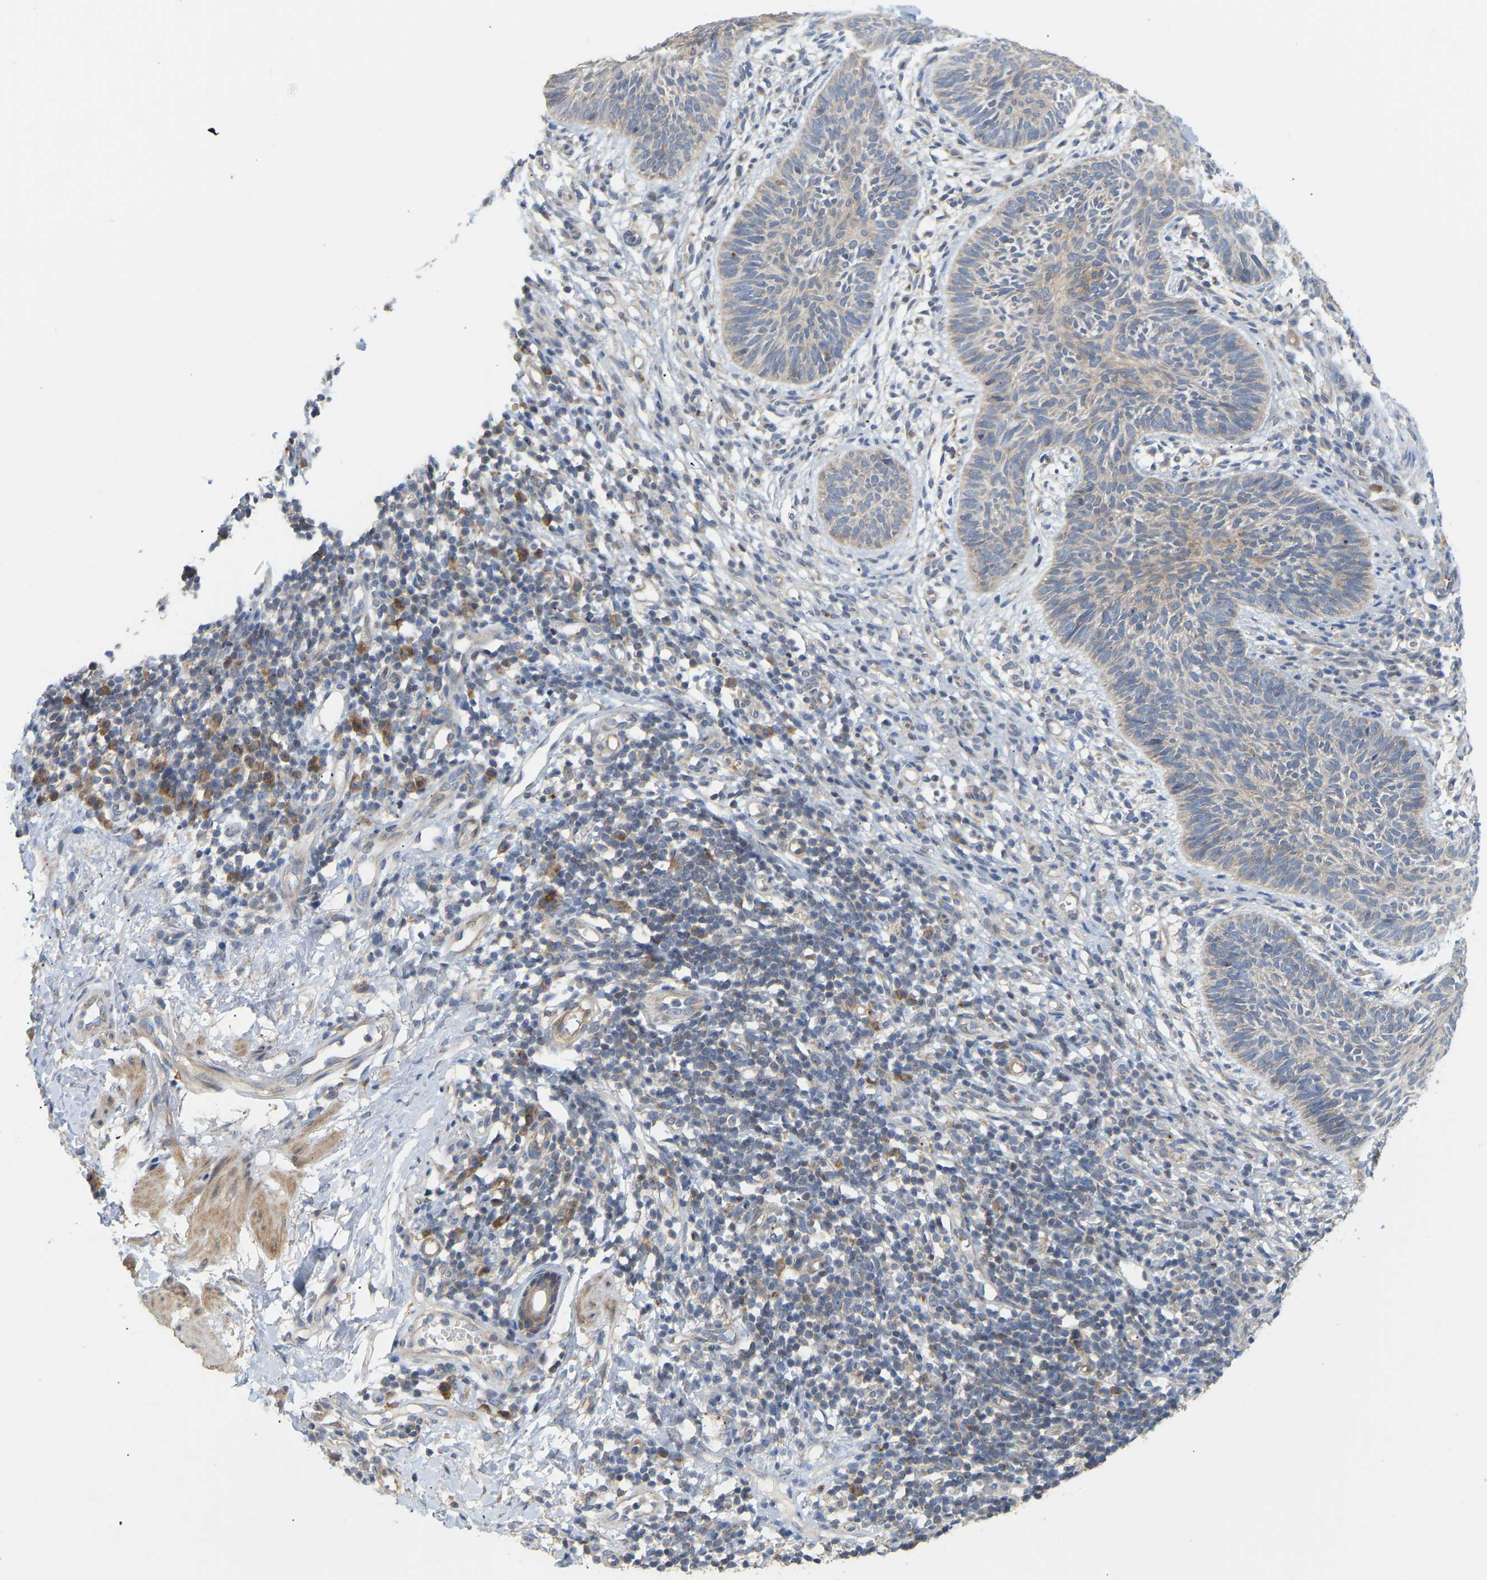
{"staining": {"intensity": "weak", "quantity": "<25%", "location": "cytoplasmic/membranous"}, "tissue": "skin cancer", "cell_type": "Tumor cells", "image_type": "cancer", "snomed": [{"axis": "morphology", "description": "Basal cell carcinoma"}, {"axis": "topography", "description": "Skin"}], "caption": "Tumor cells show no significant expression in skin cancer.", "gene": "HACD2", "patient": {"sex": "male", "age": 60}}